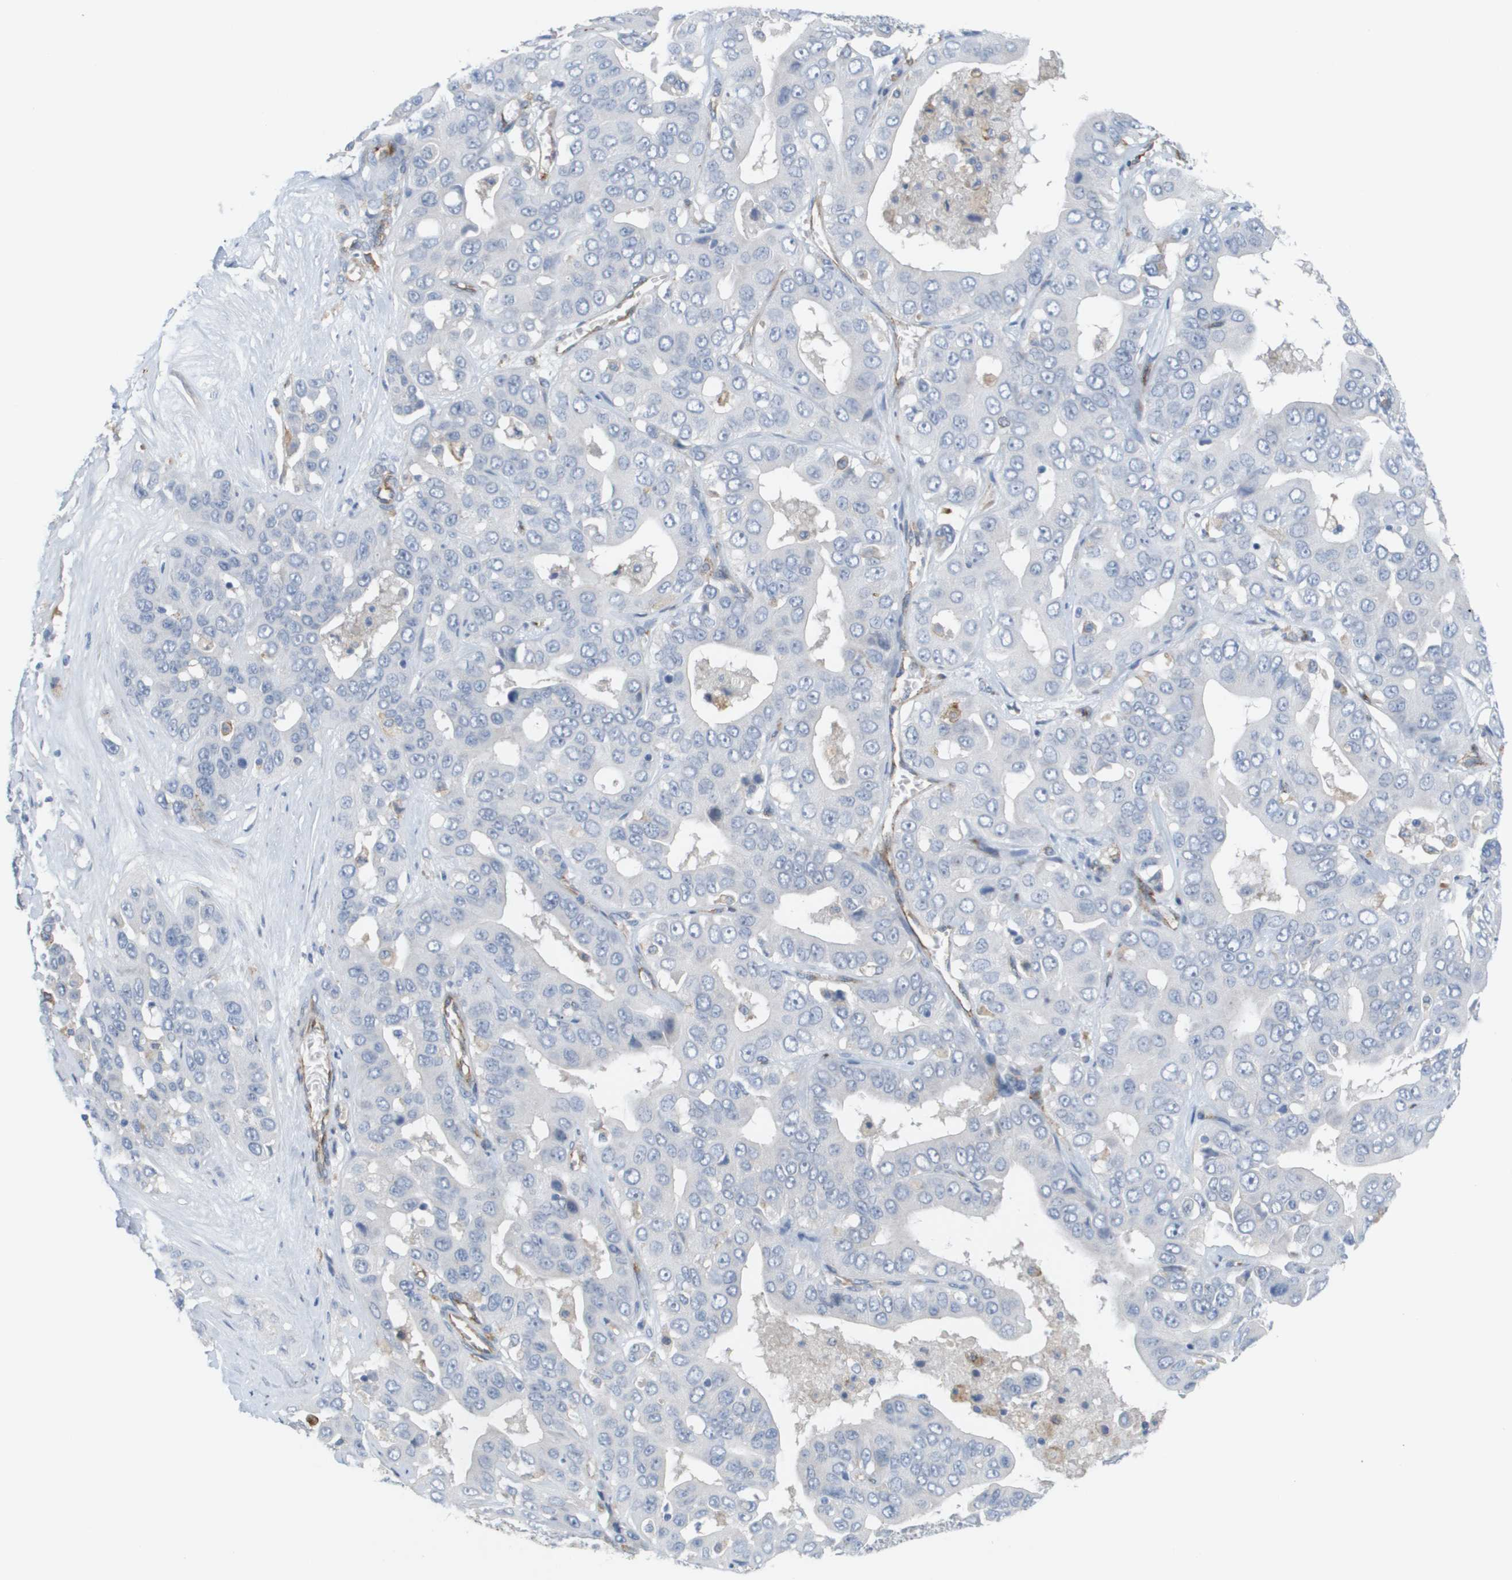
{"staining": {"intensity": "negative", "quantity": "none", "location": "none"}, "tissue": "liver cancer", "cell_type": "Tumor cells", "image_type": "cancer", "snomed": [{"axis": "morphology", "description": "Cholangiocarcinoma"}, {"axis": "topography", "description": "Liver"}], "caption": "High magnification brightfield microscopy of liver cancer (cholangiocarcinoma) stained with DAB (3,3'-diaminobenzidine) (brown) and counterstained with hematoxylin (blue): tumor cells show no significant positivity.", "gene": "ANGPT2", "patient": {"sex": "female", "age": 52}}